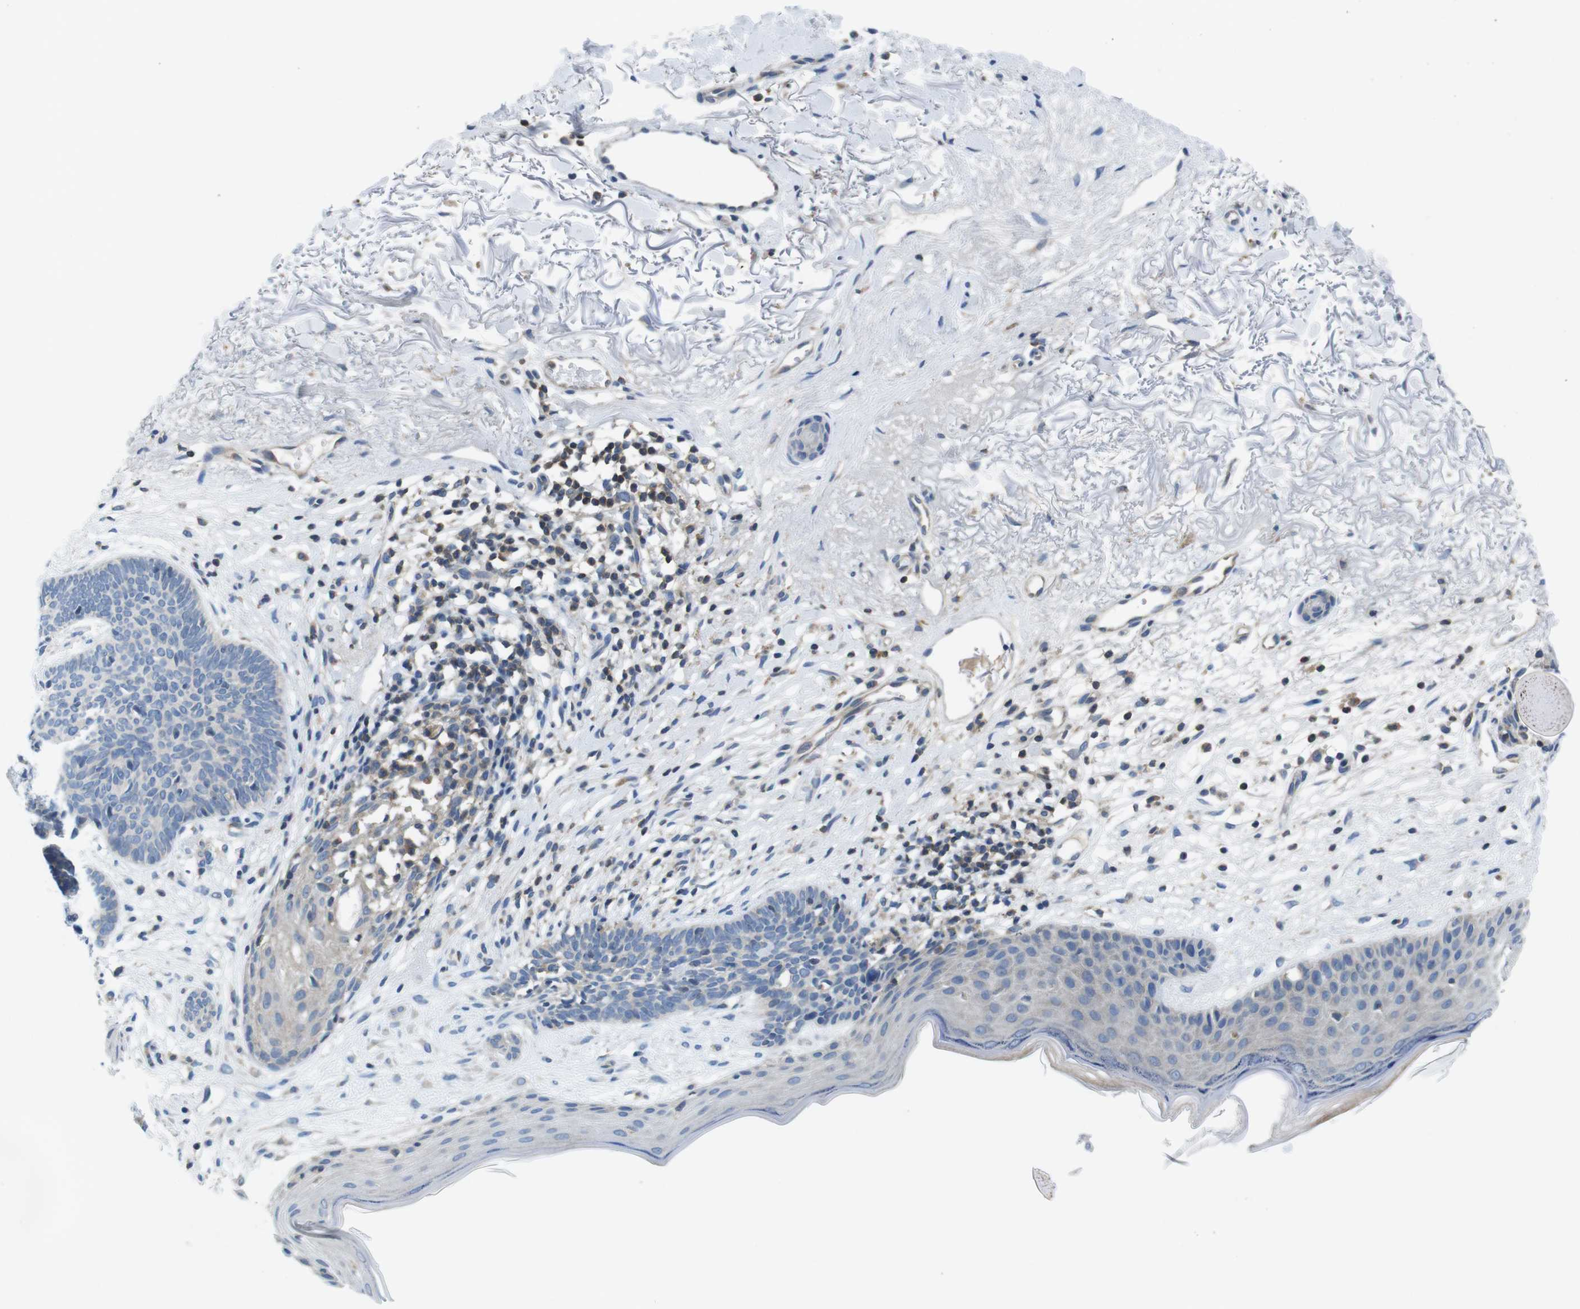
{"staining": {"intensity": "negative", "quantity": "none", "location": "none"}, "tissue": "skin cancer", "cell_type": "Tumor cells", "image_type": "cancer", "snomed": [{"axis": "morphology", "description": "Normal tissue, NOS"}, {"axis": "morphology", "description": "Basal cell carcinoma"}, {"axis": "topography", "description": "Skin"}], "caption": "Skin cancer was stained to show a protein in brown. There is no significant staining in tumor cells.", "gene": "PIK3CD", "patient": {"sex": "female", "age": 70}}